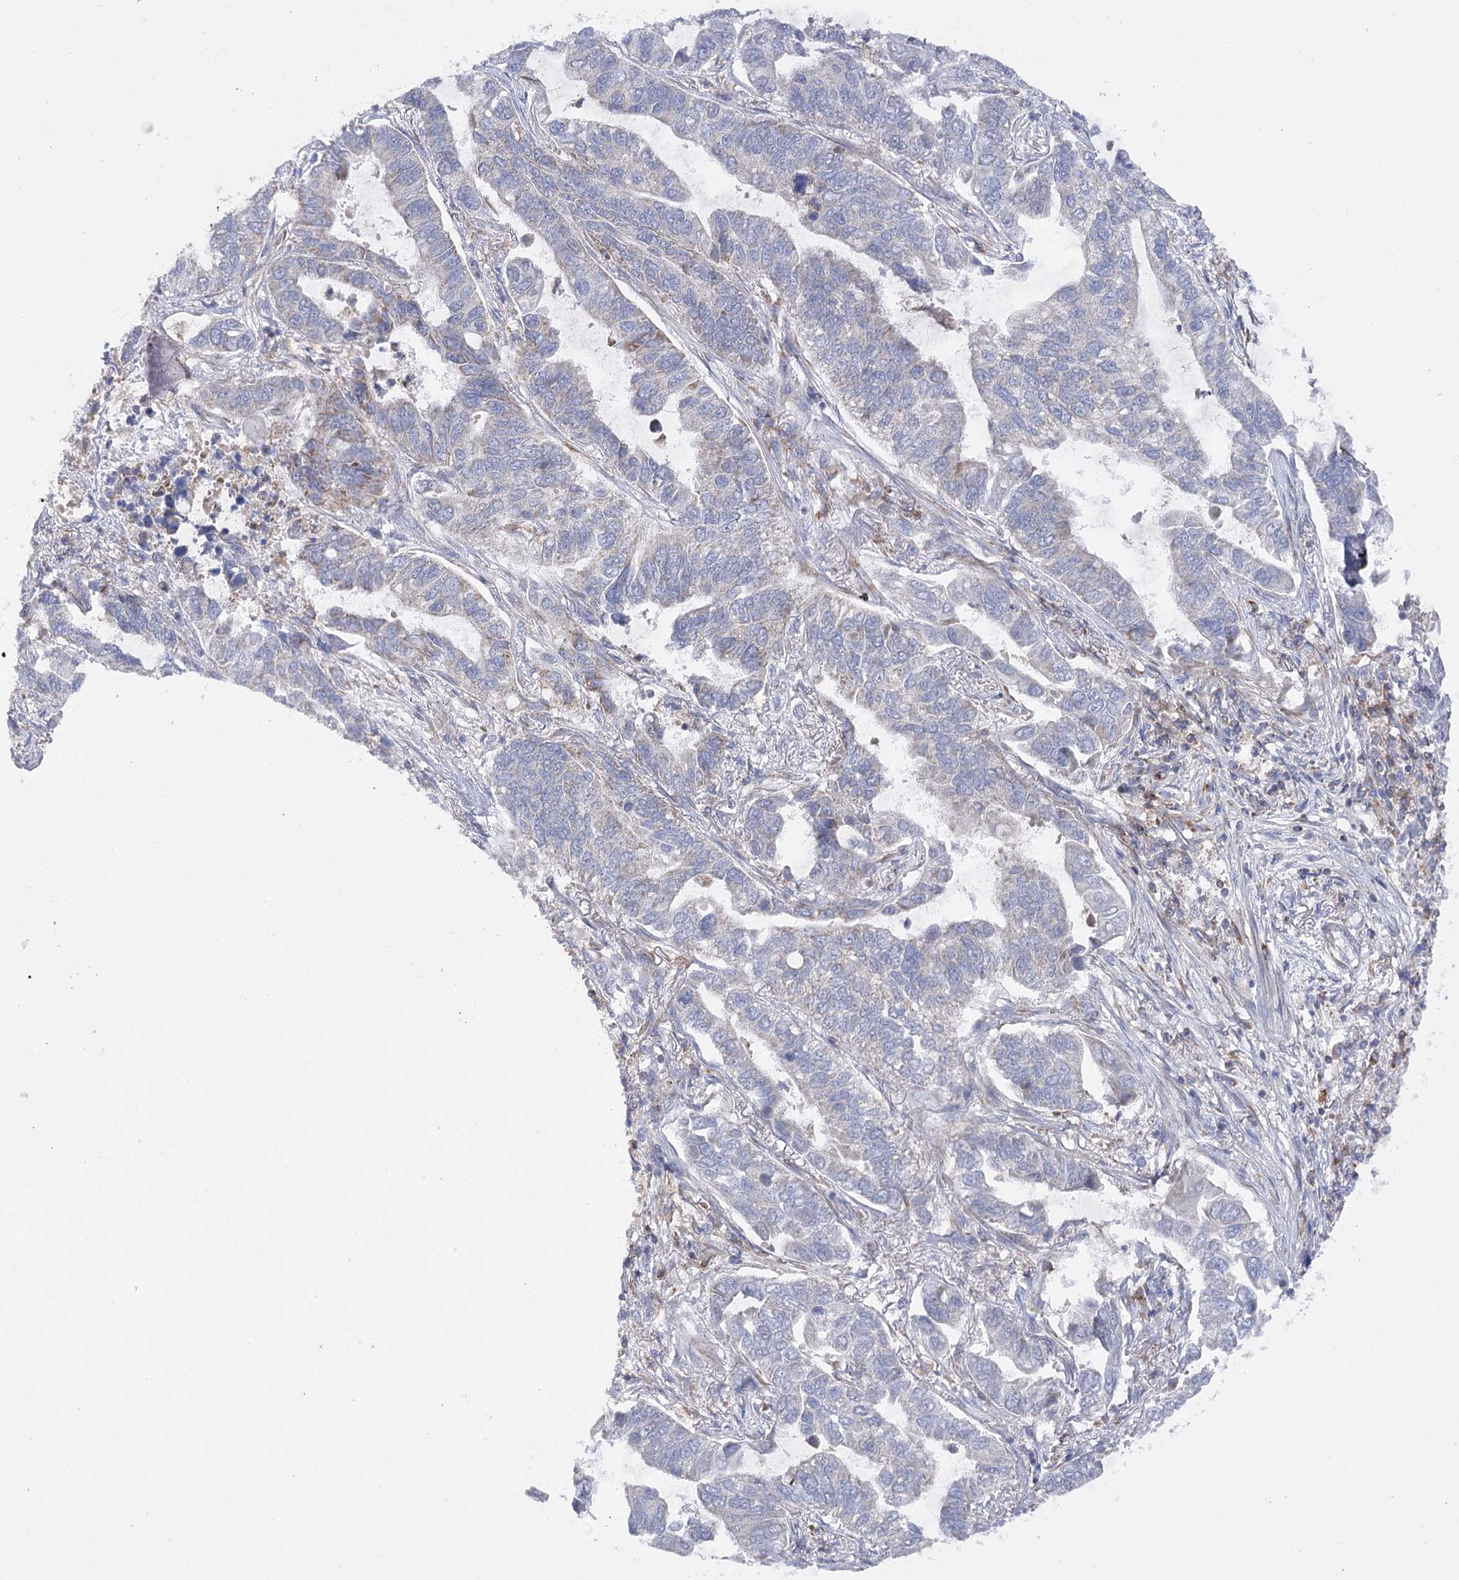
{"staining": {"intensity": "negative", "quantity": "none", "location": "none"}, "tissue": "lung cancer", "cell_type": "Tumor cells", "image_type": "cancer", "snomed": [{"axis": "morphology", "description": "Adenocarcinoma, NOS"}, {"axis": "topography", "description": "Lung"}], "caption": "A photomicrograph of human lung cancer (adenocarcinoma) is negative for staining in tumor cells. (Stains: DAB (3,3'-diaminobenzidine) IHC with hematoxylin counter stain, Microscopy: brightfield microscopy at high magnification).", "gene": "COX15", "patient": {"sex": "male", "age": 64}}